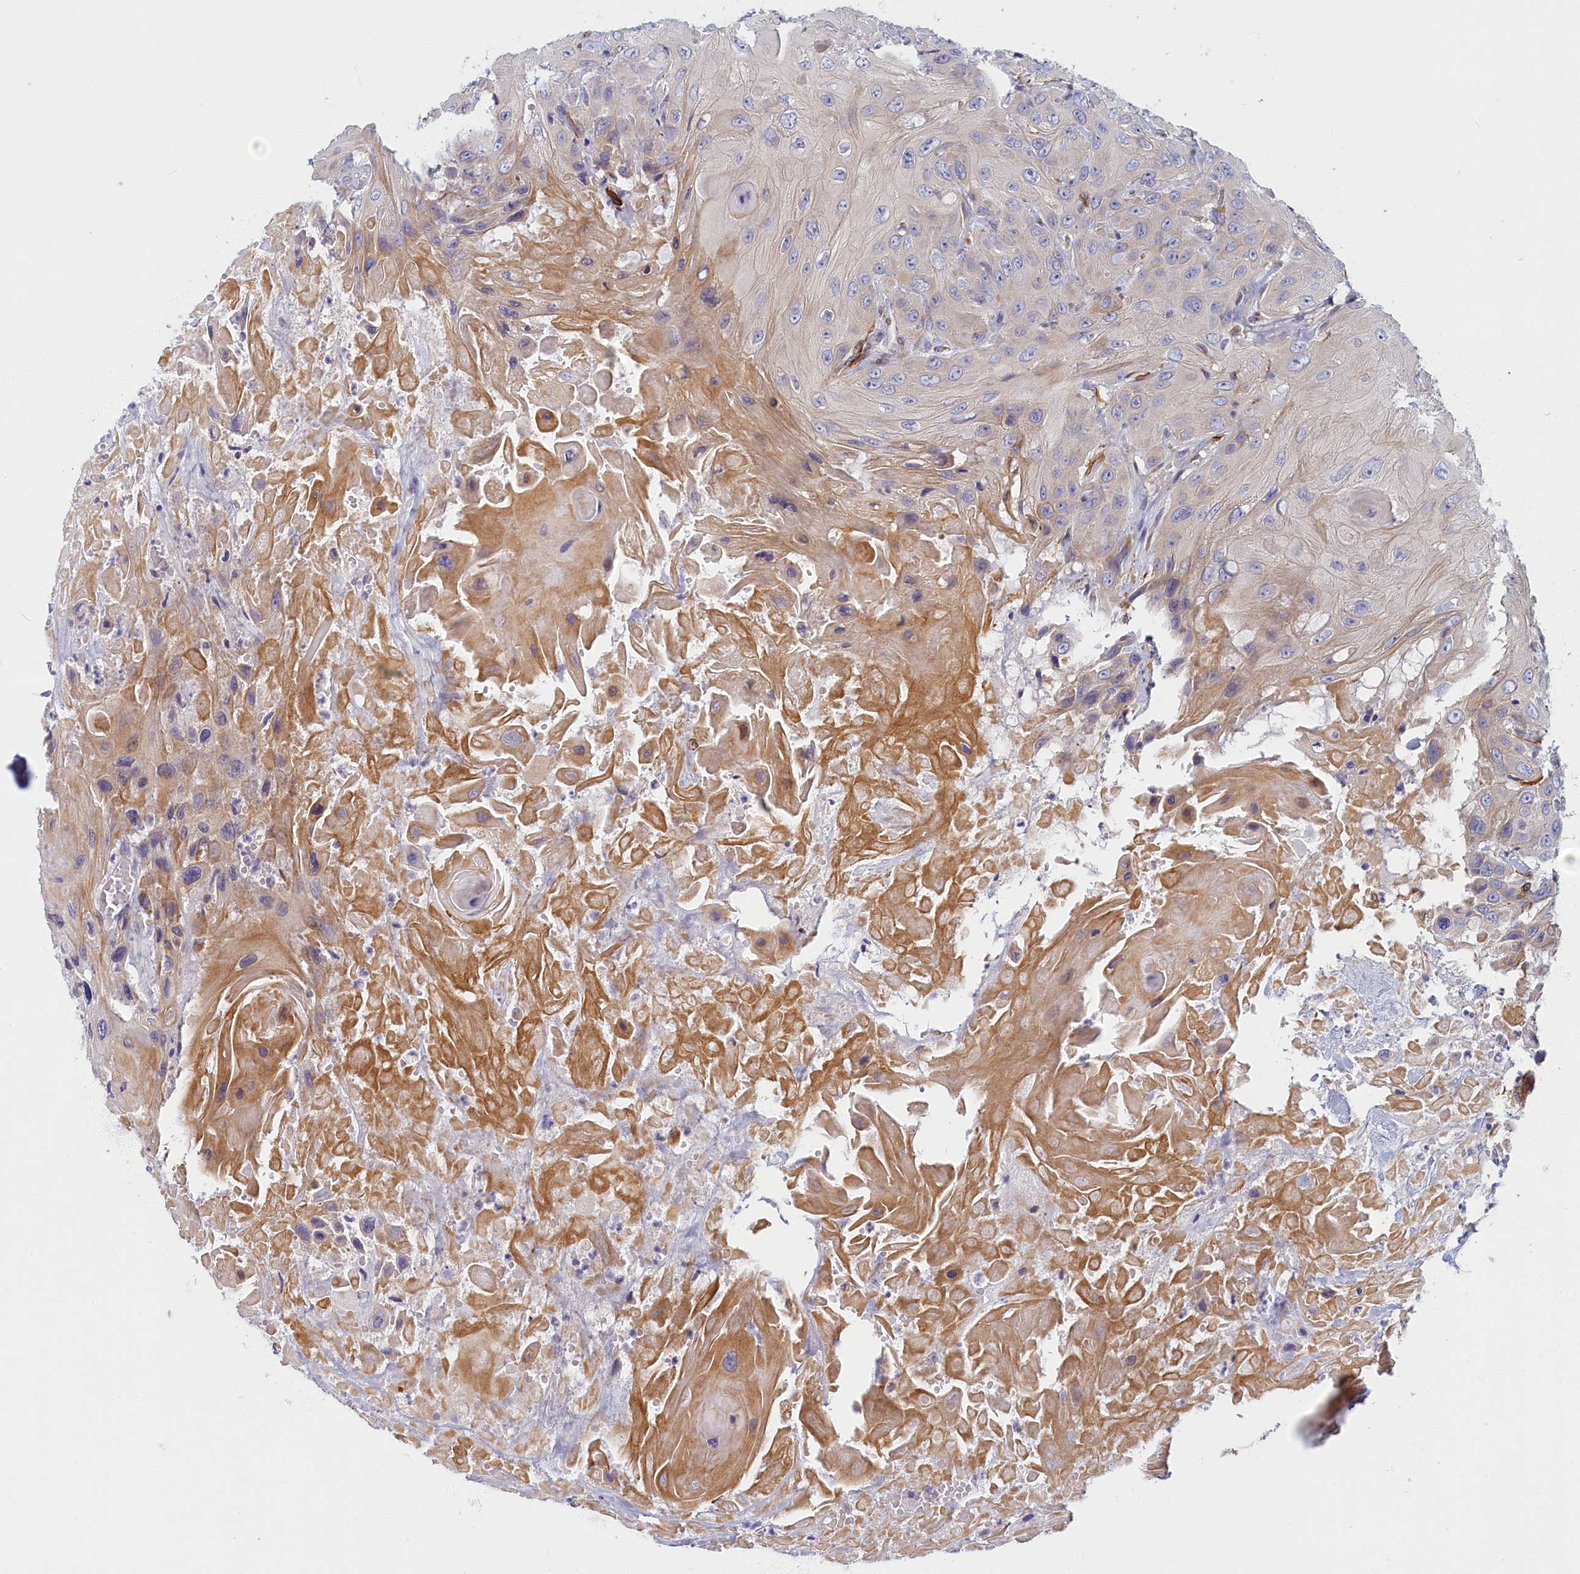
{"staining": {"intensity": "negative", "quantity": "none", "location": "none"}, "tissue": "head and neck cancer", "cell_type": "Tumor cells", "image_type": "cancer", "snomed": [{"axis": "morphology", "description": "Squamous cell carcinoma, NOS"}, {"axis": "topography", "description": "Head-Neck"}], "caption": "IHC photomicrograph of human squamous cell carcinoma (head and neck) stained for a protein (brown), which demonstrates no staining in tumor cells.", "gene": "NOL10", "patient": {"sex": "male", "age": 81}}